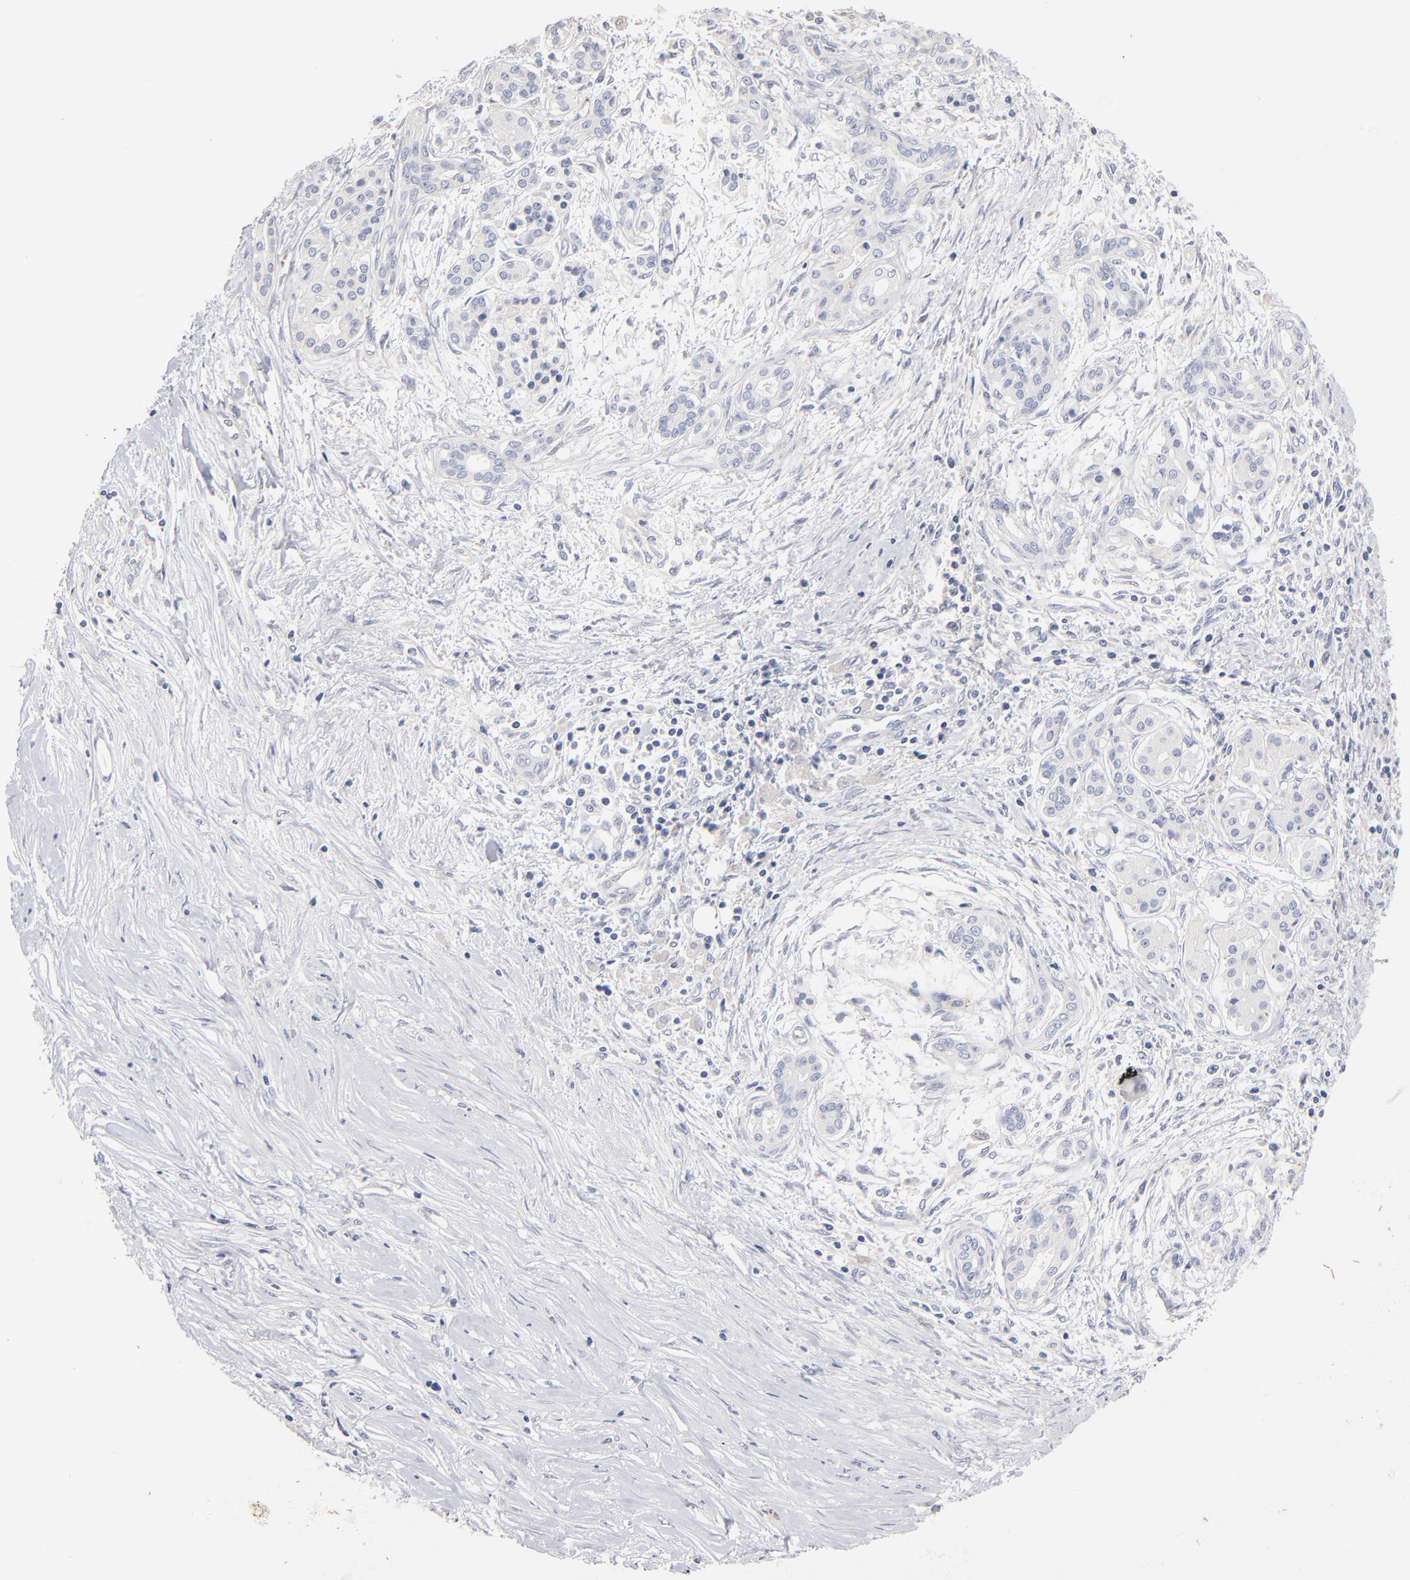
{"staining": {"intensity": "negative", "quantity": "none", "location": "none"}, "tissue": "pancreatic cancer", "cell_type": "Tumor cells", "image_type": "cancer", "snomed": [{"axis": "morphology", "description": "Adenocarcinoma, NOS"}, {"axis": "topography", "description": "Pancreas"}], "caption": "High power microscopy image of an immunohistochemistry (IHC) photomicrograph of pancreatic cancer, revealing no significant positivity in tumor cells.", "gene": "ITGA8", "patient": {"sex": "female", "age": 59}}